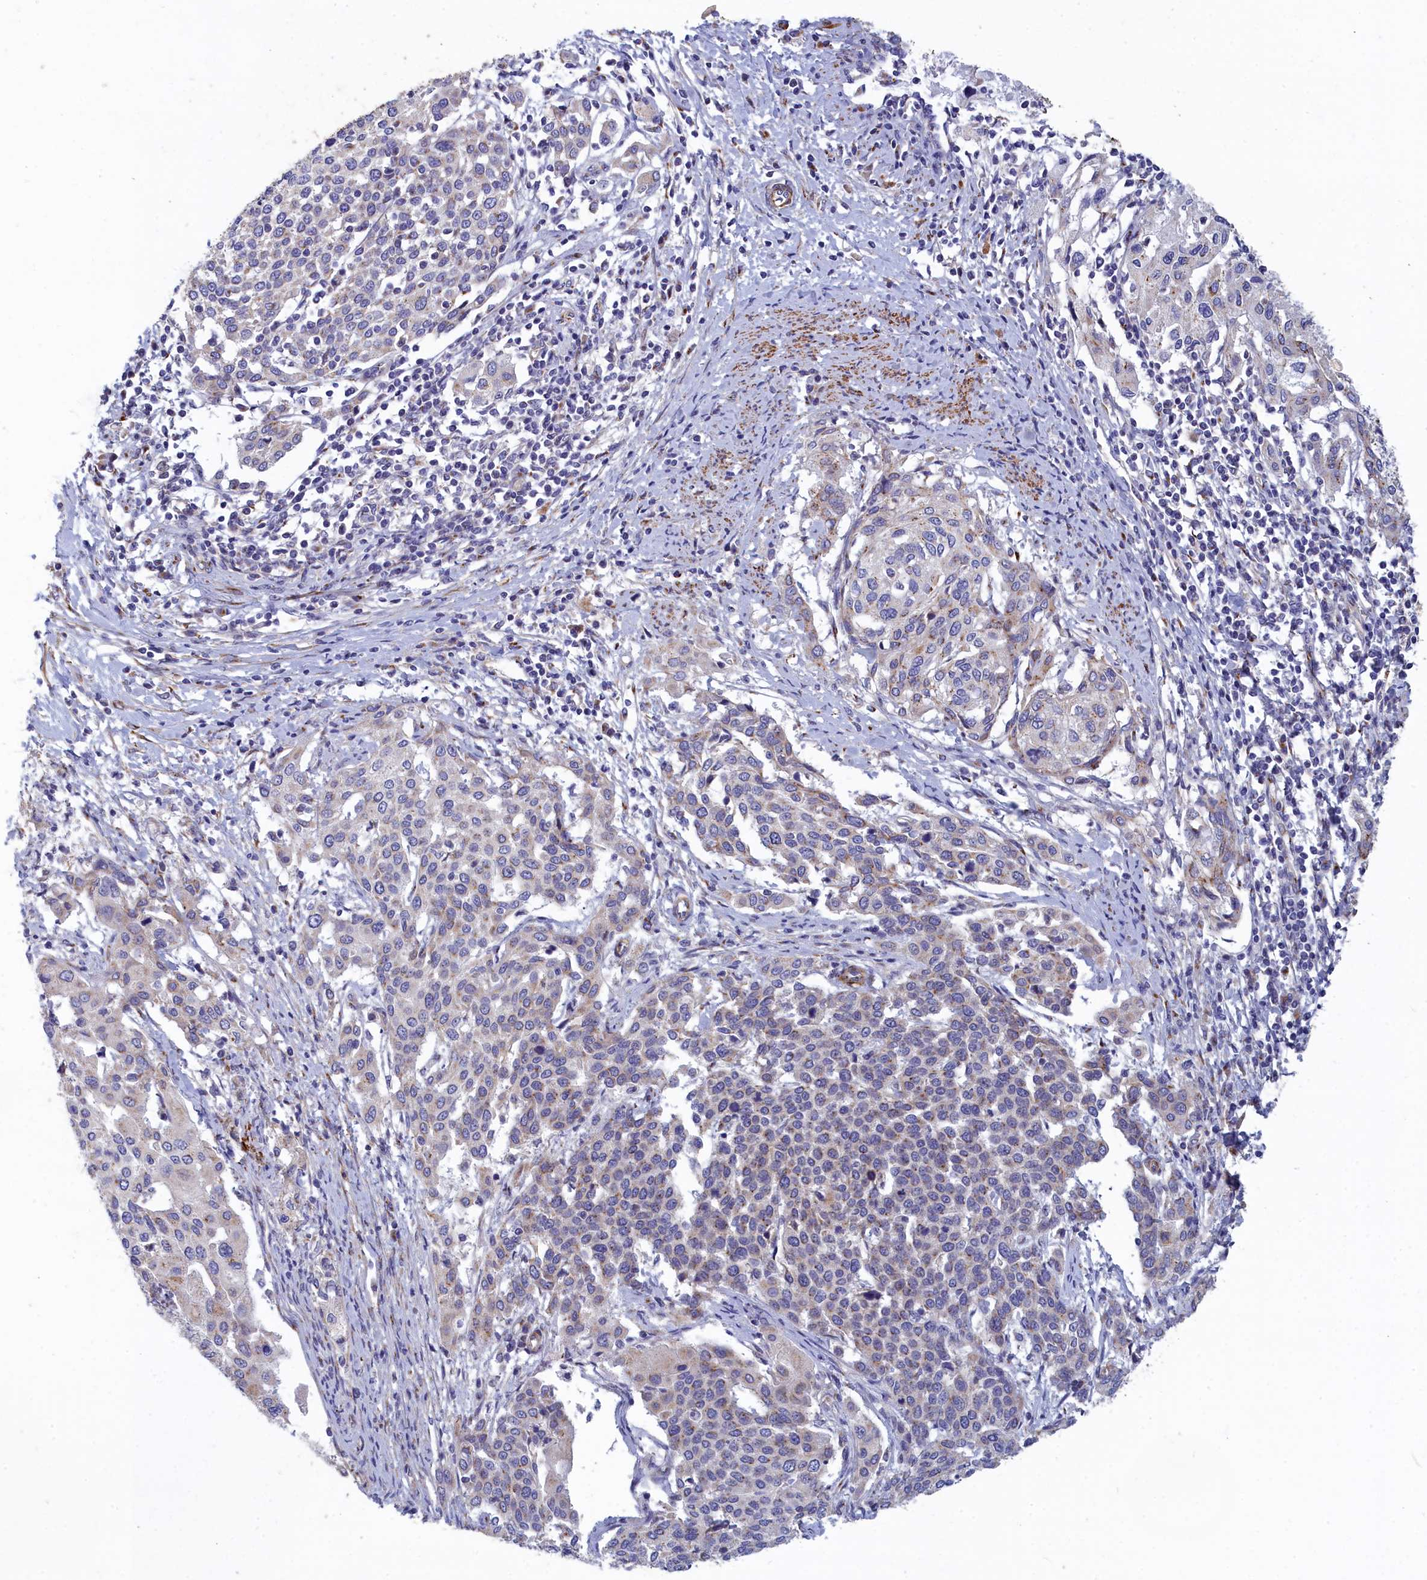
{"staining": {"intensity": "weak", "quantity": "<25%", "location": "cytoplasmic/membranous"}, "tissue": "cervical cancer", "cell_type": "Tumor cells", "image_type": "cancer", "snomed": [{"axis": "morphology", "description": "Squamous cell carcinoma, NOS"}, {"axis": "topography", "description": "Cervix"}], "caption": "Tumor cells are negative for brown protein staining in cervical cancer (squamous cell carcinoma).", "gene": "TUBGCP4", "patient": {"sex": "female", "age": 44}}